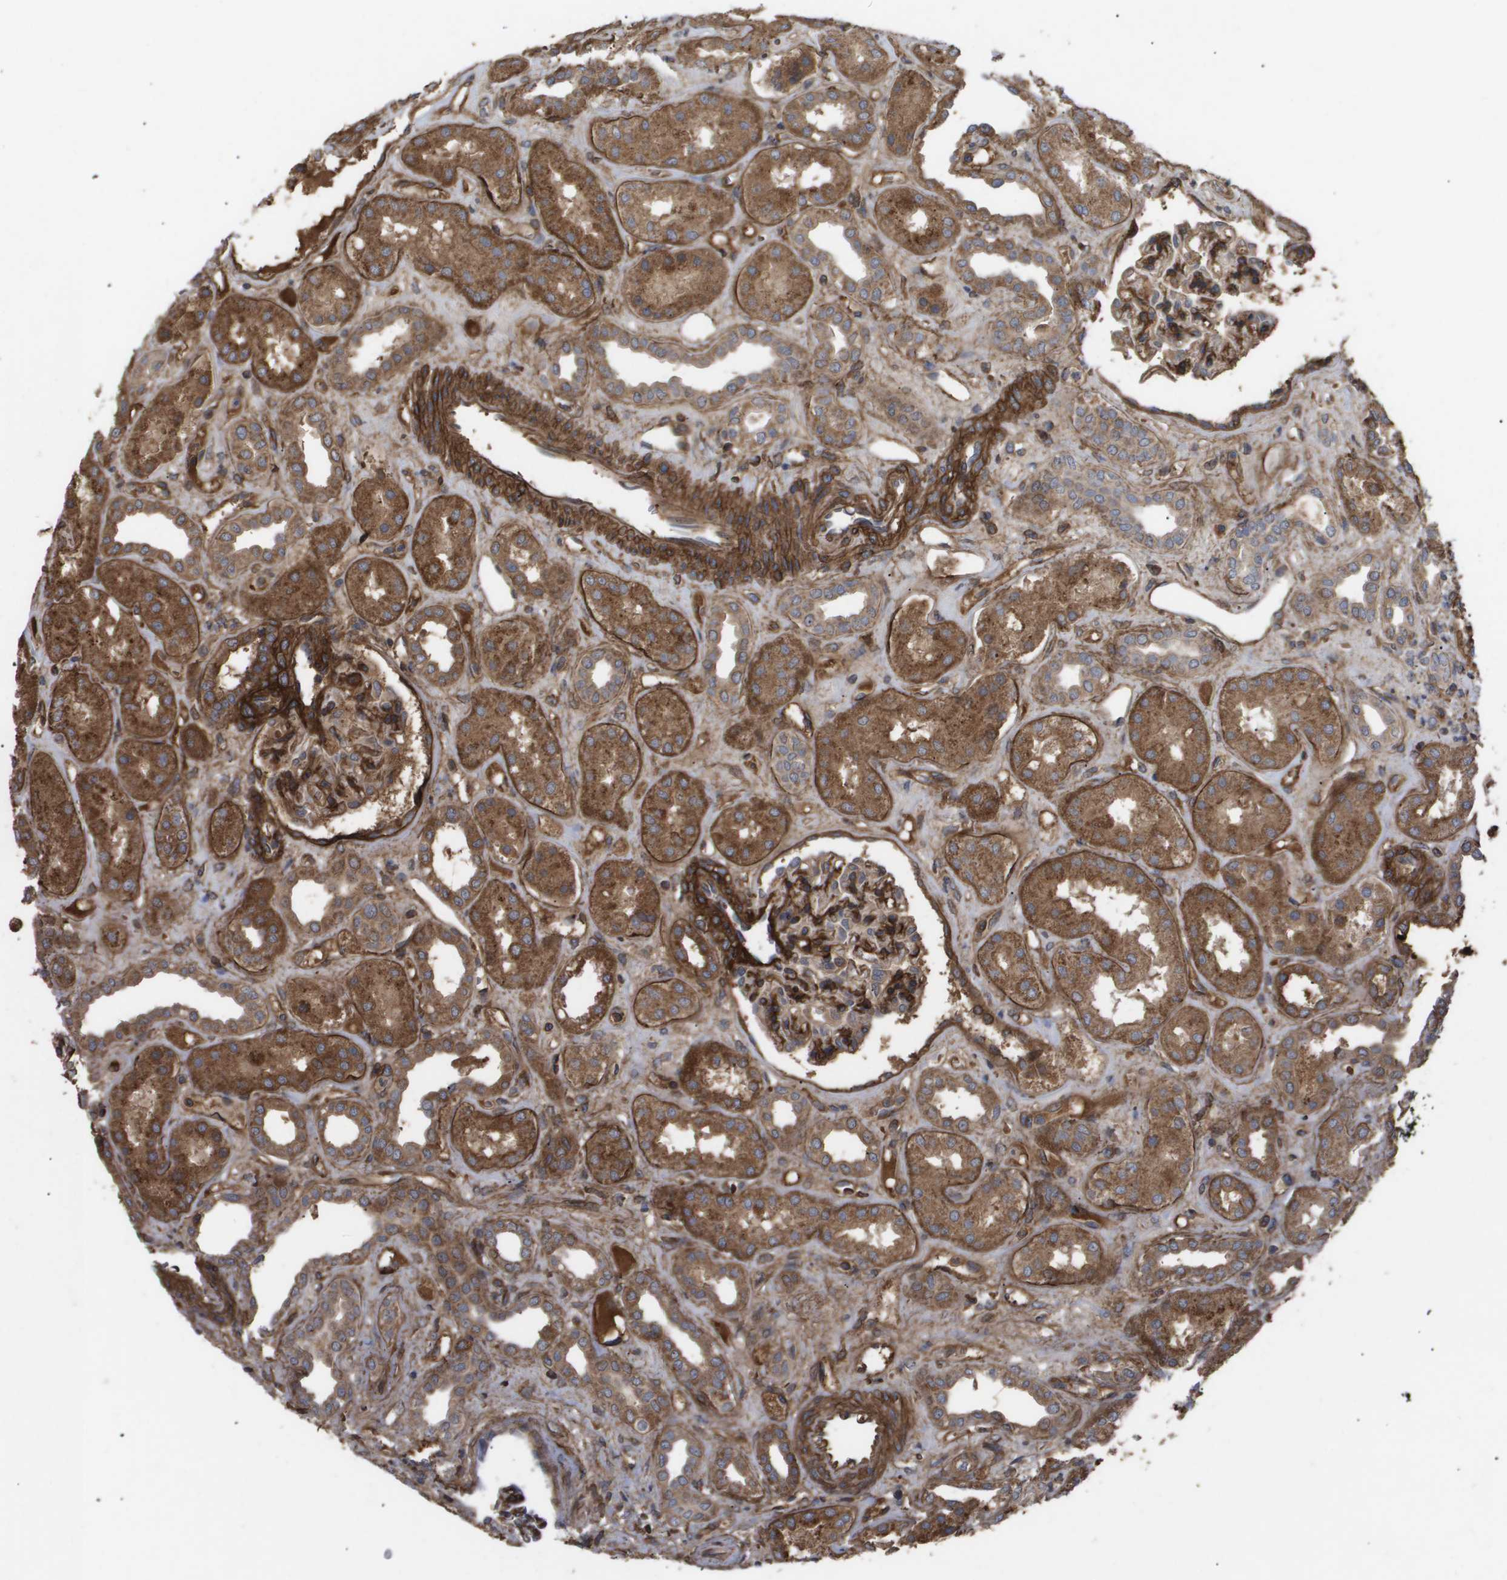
{"staining": {"intensity": "moderate", "quantity": ">75%", "location": "cytoplasmic/membranous"}, "tissue": "kidney", "cell_type": "Cells in glomeruli", "image_type": "normal", "snomed": [{"axis": "morphology", "description": "Normal tissue, NOS"}, {"axis": "topography", "description": "Kidney"}], "caption": "Immunohistochemistry of normal human kidney shows medium levels of moderate cytoplasmic/membranous staining in about >75% of cells in glomeruli.", "gene": "TNS1", "patient": {"sex": "male", "age": 59}}